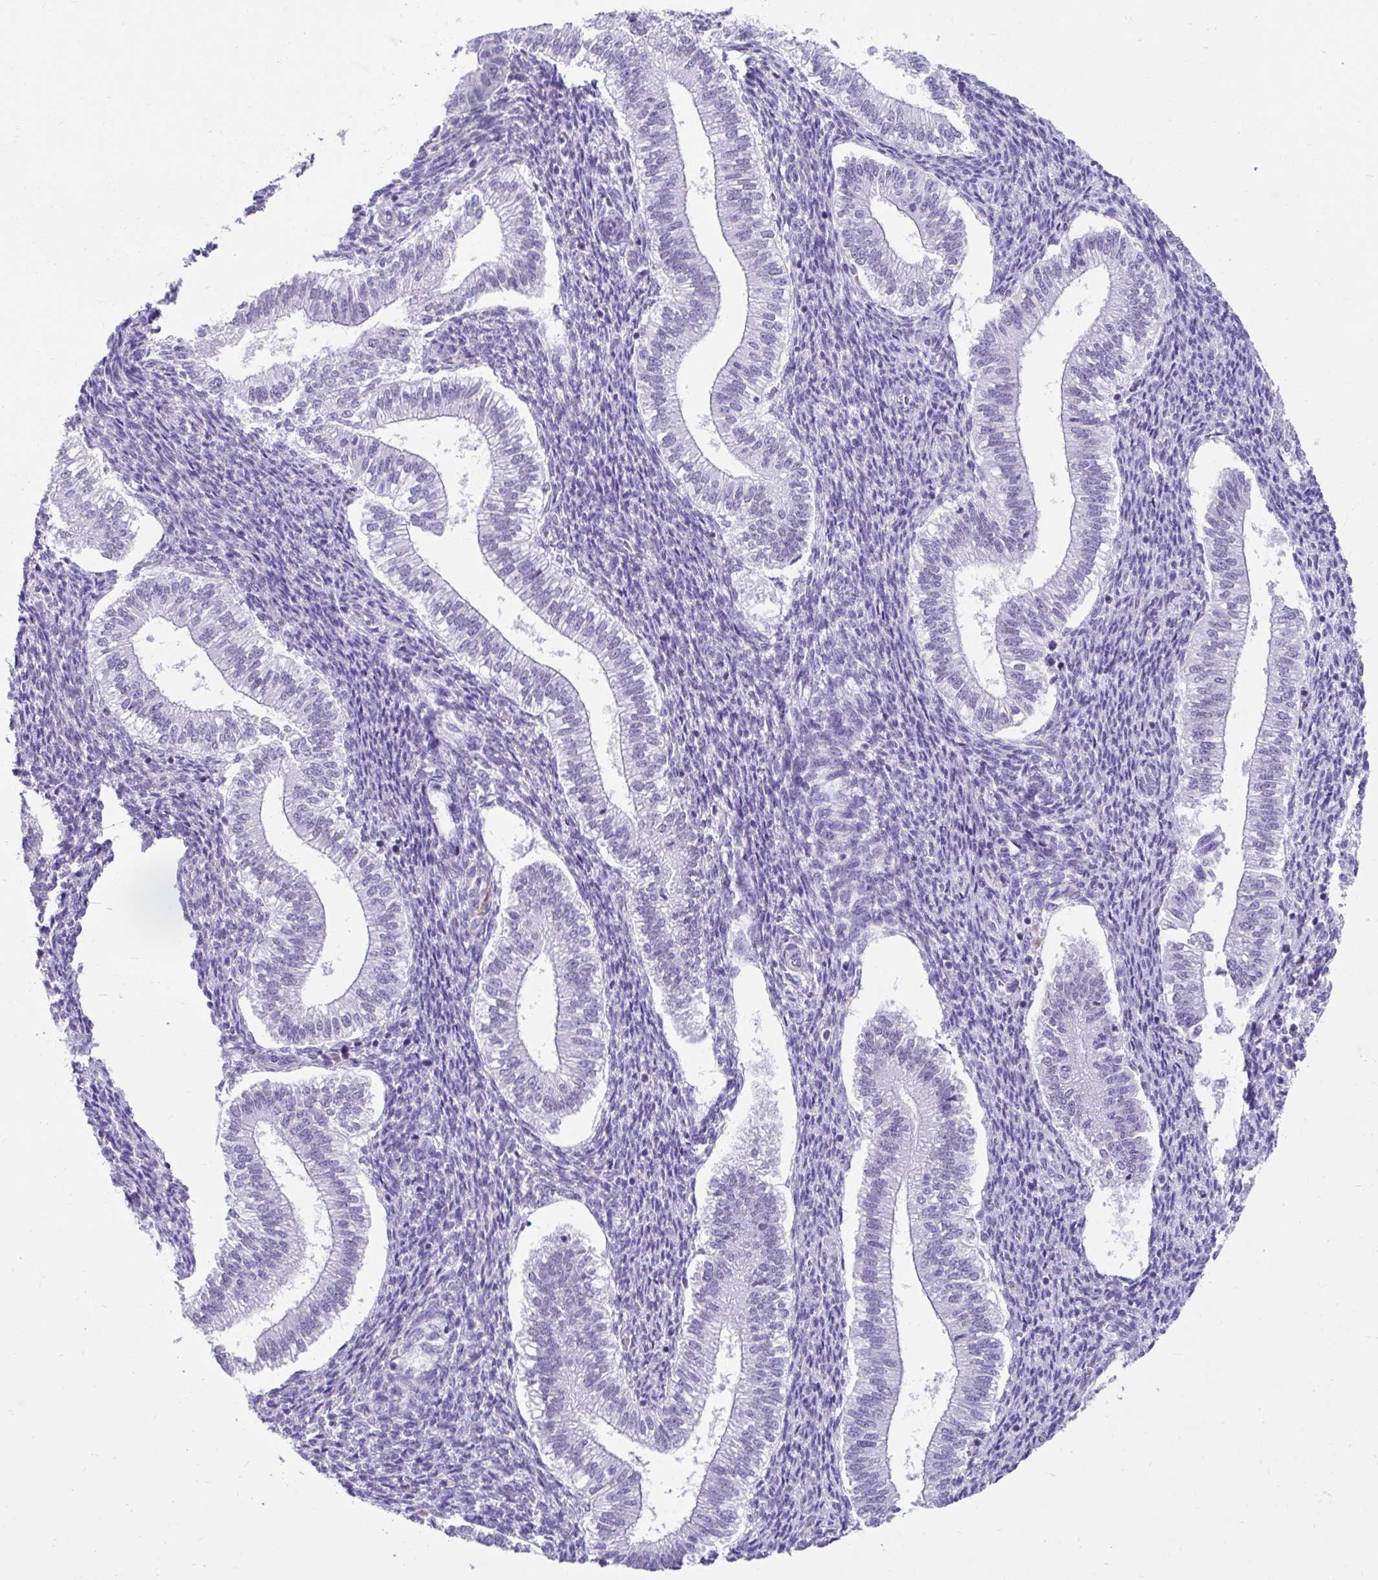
{"staining": {"intensity": "negative", "quantity": "none", "location": "none"}, "tissue": "endometrium", "cell_type": "Cells in endometrial stroma", "image_type": "normal", "snomed": [{"axis": "morphology", "description": "Normal tissue, NOS"}, {"axis": "topography", "description": "Endometrium"}], "caption": "Endometrium stained for a protein using immunohistochemistry (IHC) shows no positivity cells in endometrial stroma.", "gene": "DCAF17", "patient": {"sex": "female", "age": 25}}